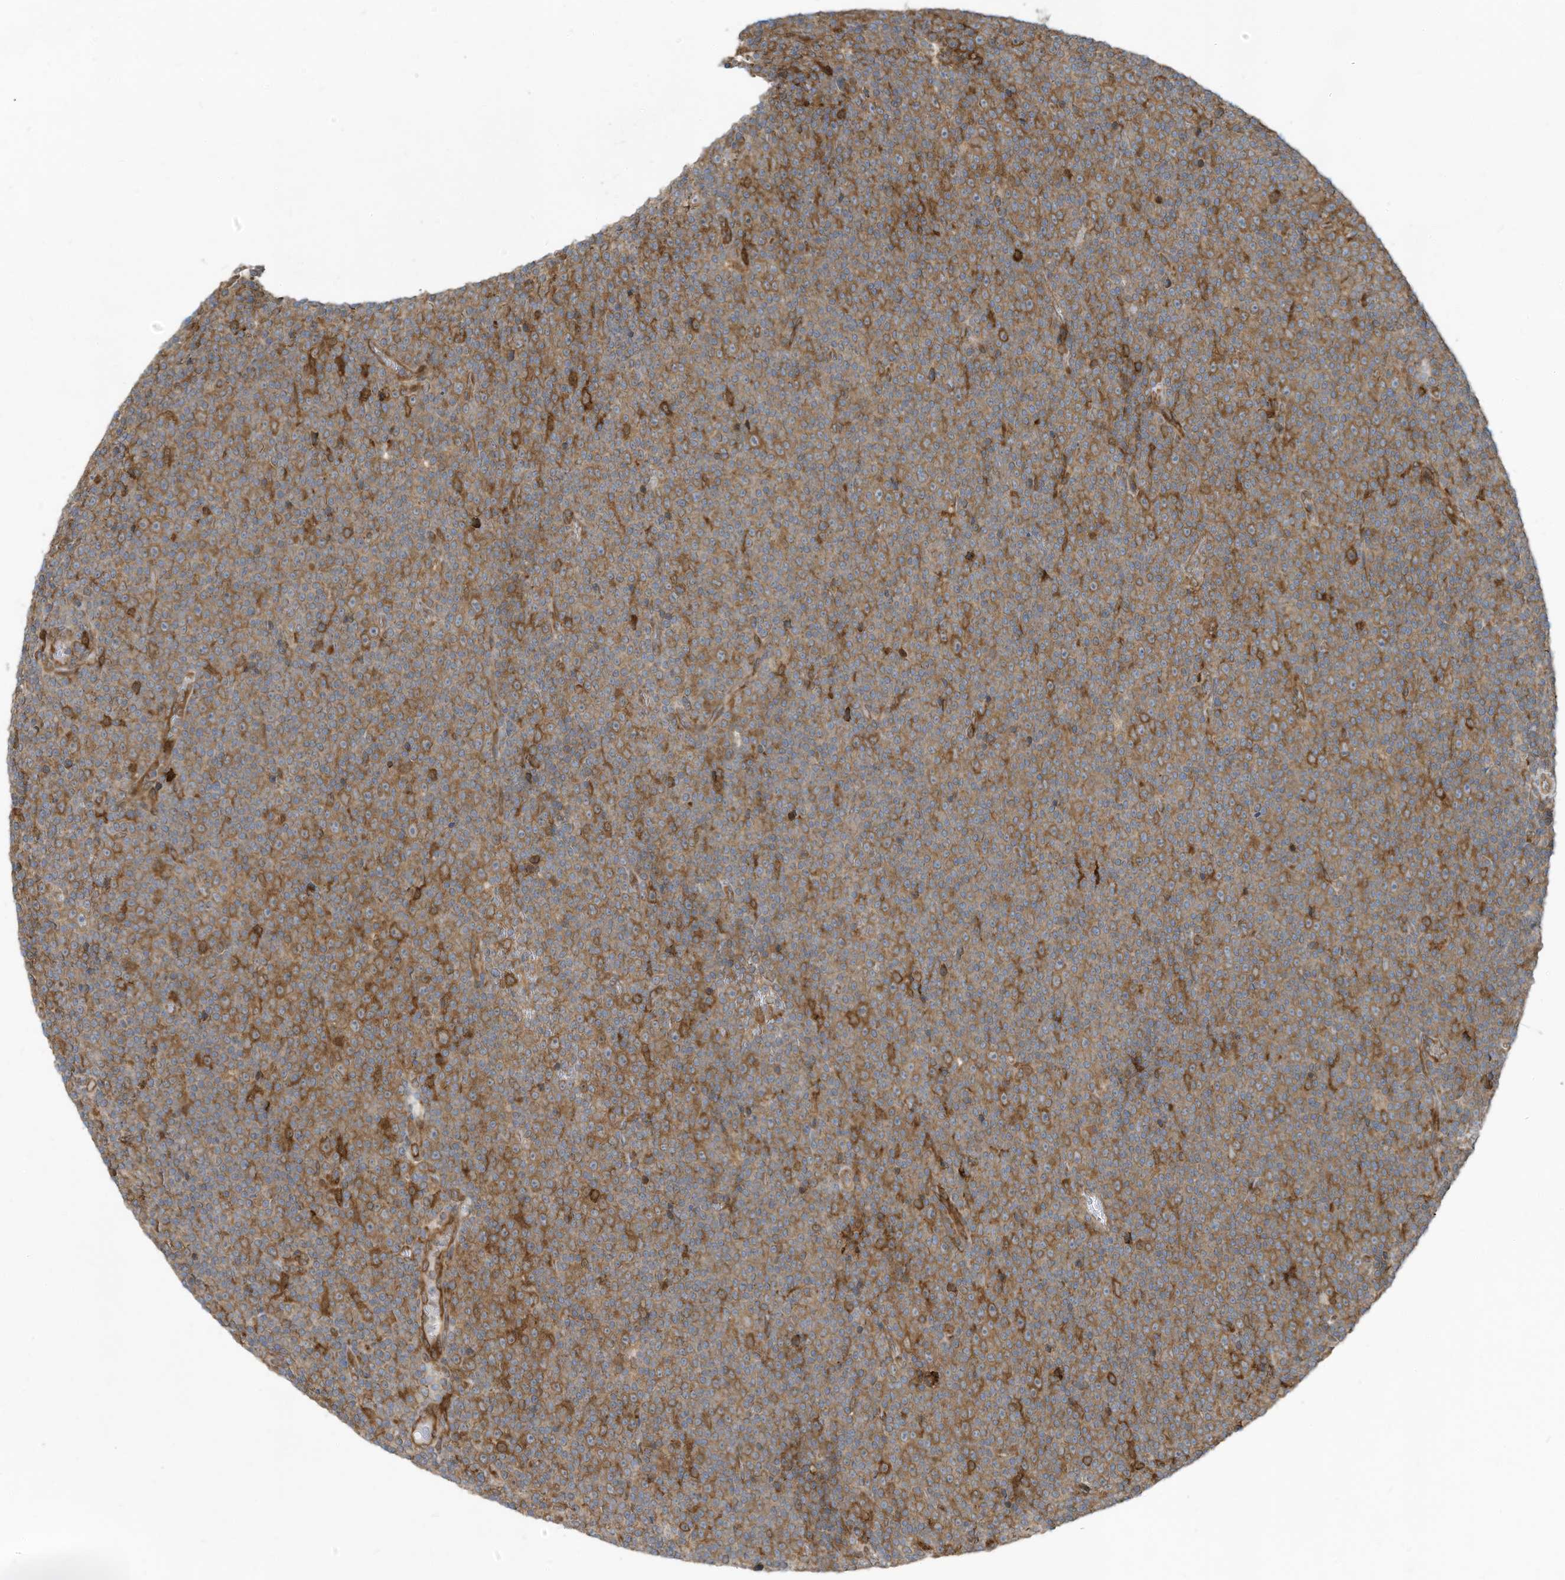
{"staining": {"intensity": "moderate", "quantity": ">75%", "location": "cytoplasmic/membranous"}, "tissue": "lymphoma", "cell_type": "Tumor cells", "image_type": "cancer", "snomed": [{"axis": "morphology", "description": "Malignant lymphoma, non-Hodgkin's type, Low grade"}, {"axis": "topography", "description": "Lymph node"}], "caption": "Malignant lymphoma, non-Hodgkin's type (low-grade) stained with a brown dye displays moderate cytoplasmic/membranous positive expression in approximately >75% of tumor cells.", "gene": "USE1", "patient": {"sex": "female", "age": 67}}